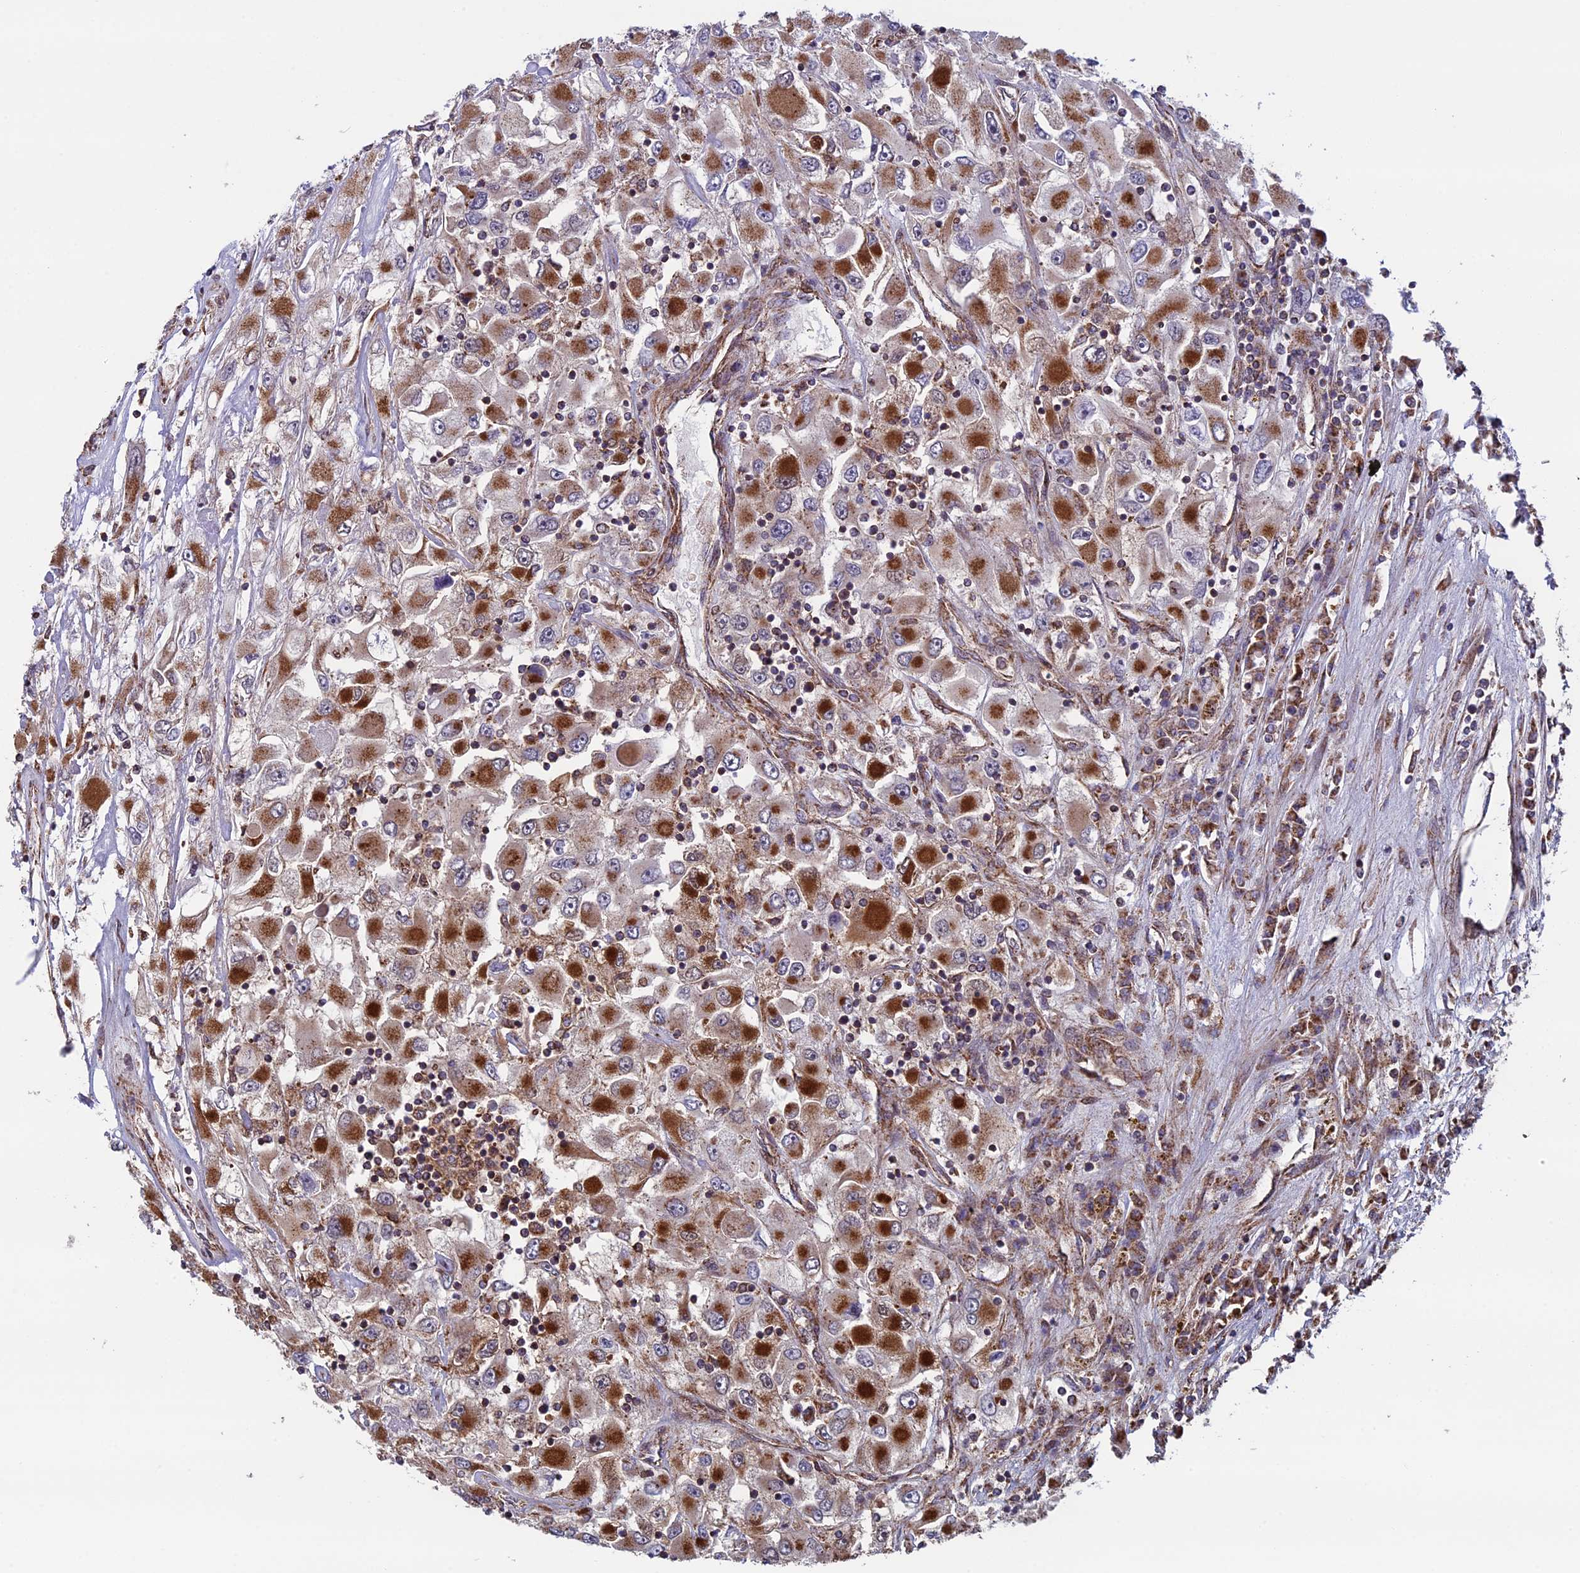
{"staining": {"intensity": "strong", "quantity": ">75%", "location": "cytoplasmic/membranous"}, "tissue": "renal cancer", "cell_type": "Tumor cells", "image_type": "cancer", "snomed": [{"axis": "morphology", "description": "Adenocarcinoma, NOS"}, {"axis": "topography", "description": "Kidney"}], "caption": "DAB immunohistochemical staining of human renal adenocarcinoma shows strong cytoplasmic/membranous protein expression in about >75% of tumor cells. The staining is performed using DAB (3,3'-diaminobenzidine) brown chromogen to label protein expression. The nuclei are counter-stained blue using hematoxylin.", "gene": "CCDC8", "patient": {"sex": "female", "age": 52}}